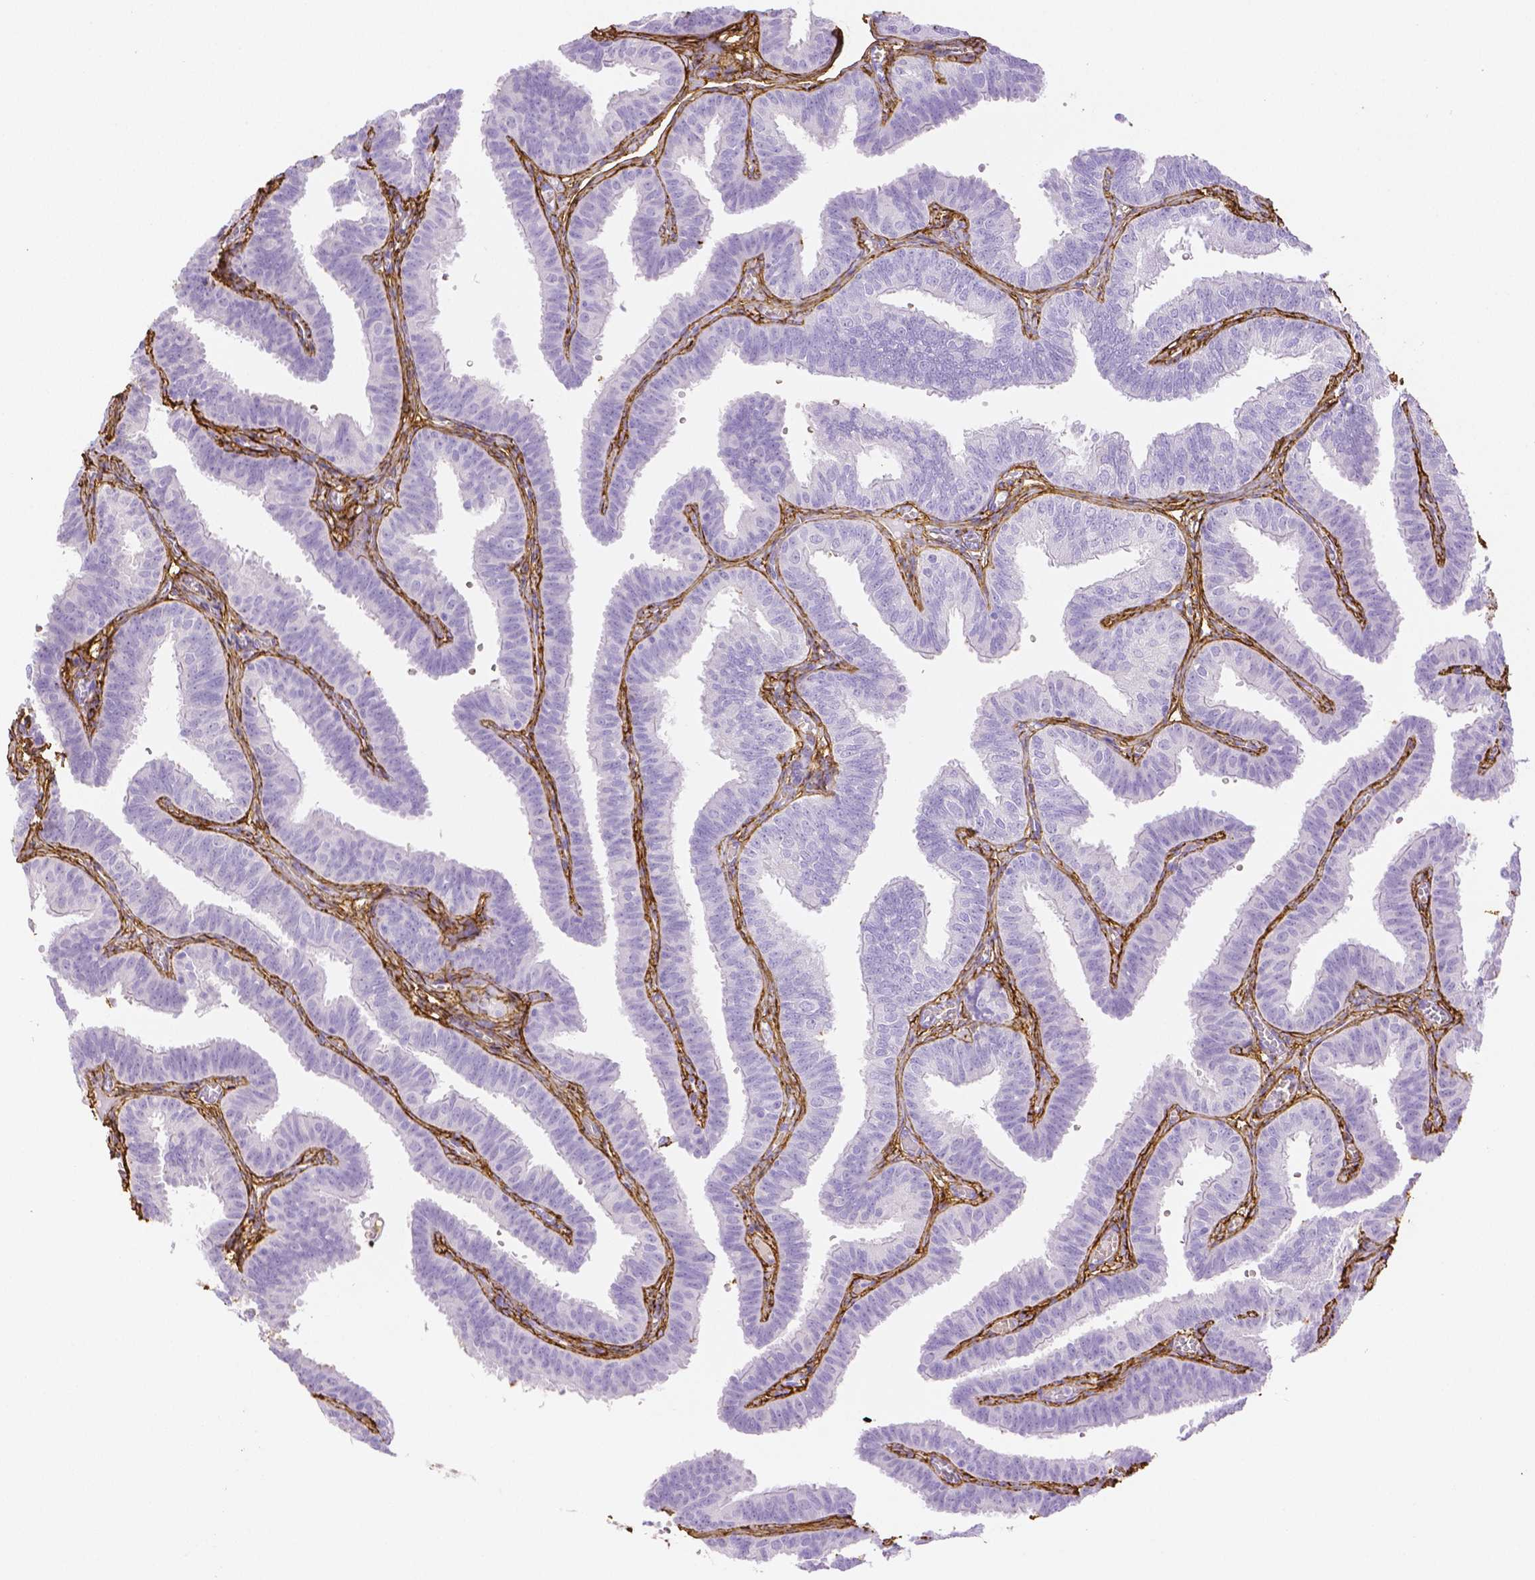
{"staining": {"intensity": "negative", "quantity": "none", "location": "none"}, "tissue": "fallopian tube", "cell_type": "Glandular cells", "image_type": "normal", "snomed": [{"axis": "morphology", "description": "Normal tissue, NOS"}, {"axis": "topography", "description": "Fallopian tube"}], "caption": "The micrograph exhibits no significant expression in glandular cells of fallopian tube.", "gene": "FBN1", "patient": {"sex": "female", "age": 25}}